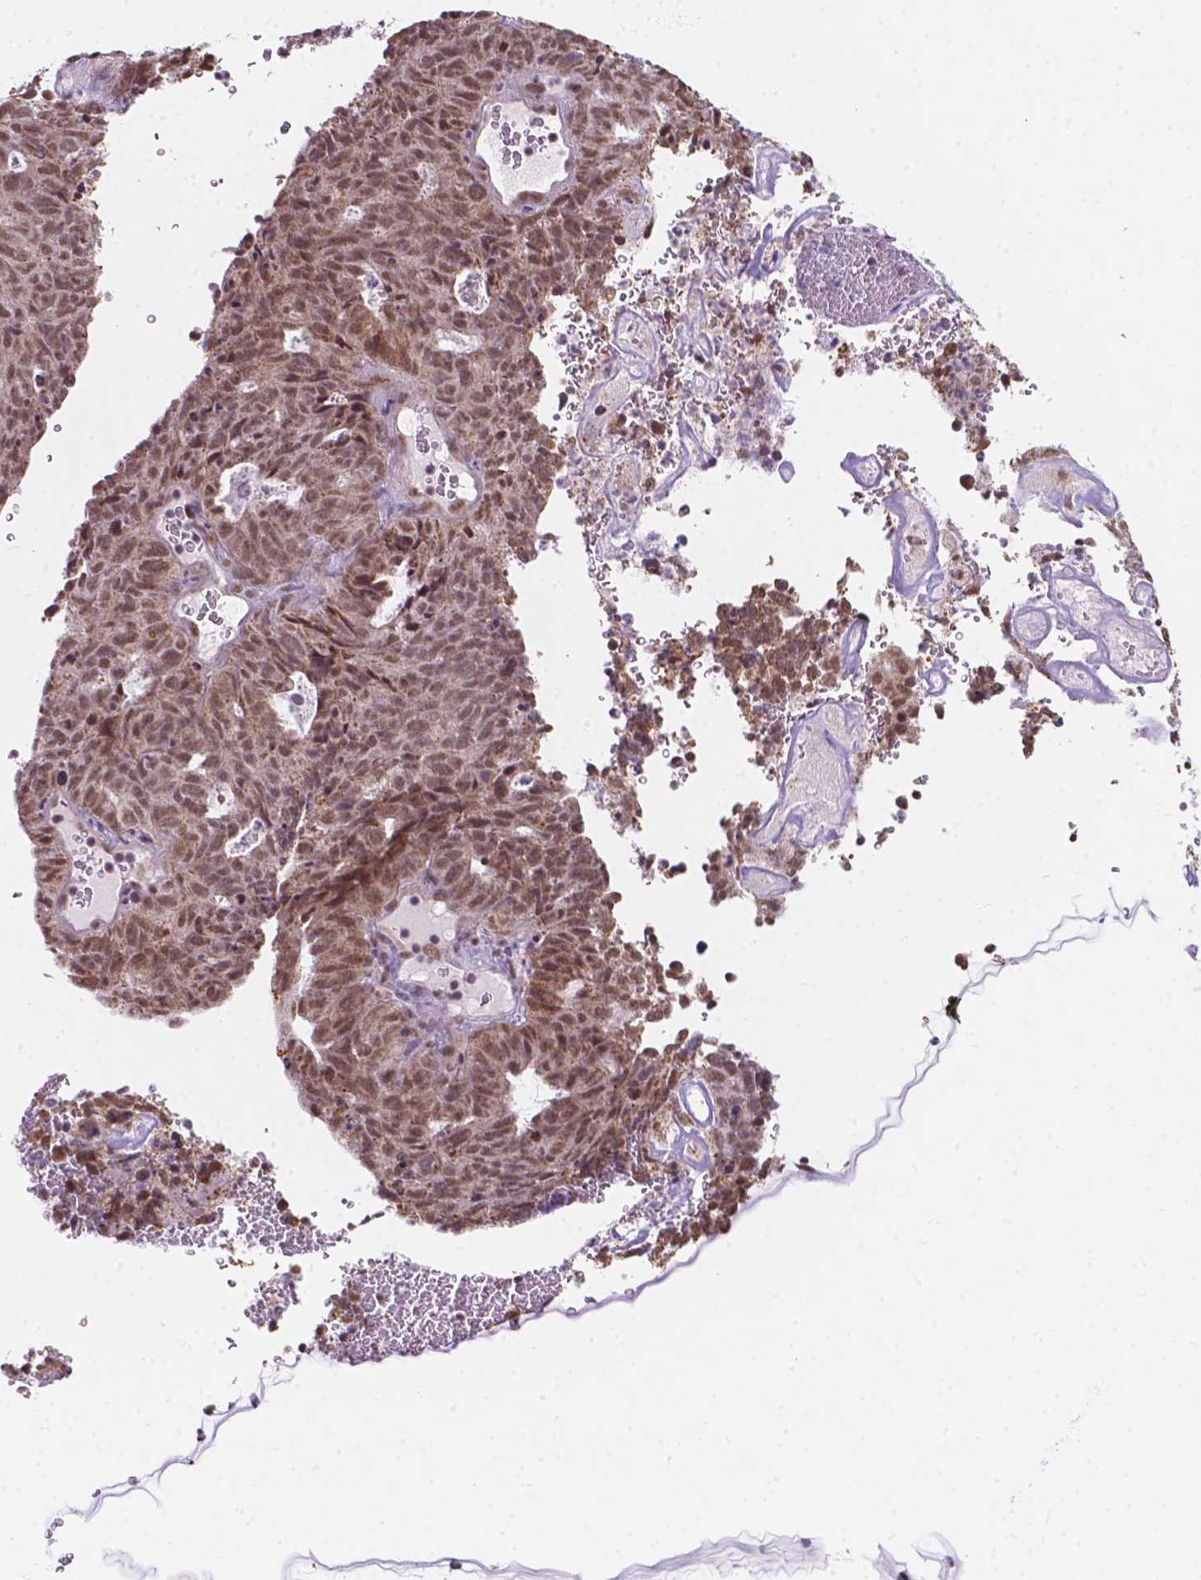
{"staining": {"intensity": "moderate", "quantity": ">75%", "location": "nuclear"}, "tissue": "cervical cancer", "cell_type": "Tumor cells", "image_type": "cancer", "snomed": [{"axis": "morphology", "description": "Adenocarcinoma, NOS"}, {"axis": "topography", "description": "Cervix"}], "caption": "Protein staining demonstrates moderate nuclear expression in approximately >75% of tumor cells in adenocarcinoma (cervical).", "gene": "BCAS2", "patient": {"sex": "female", "age": 38}}